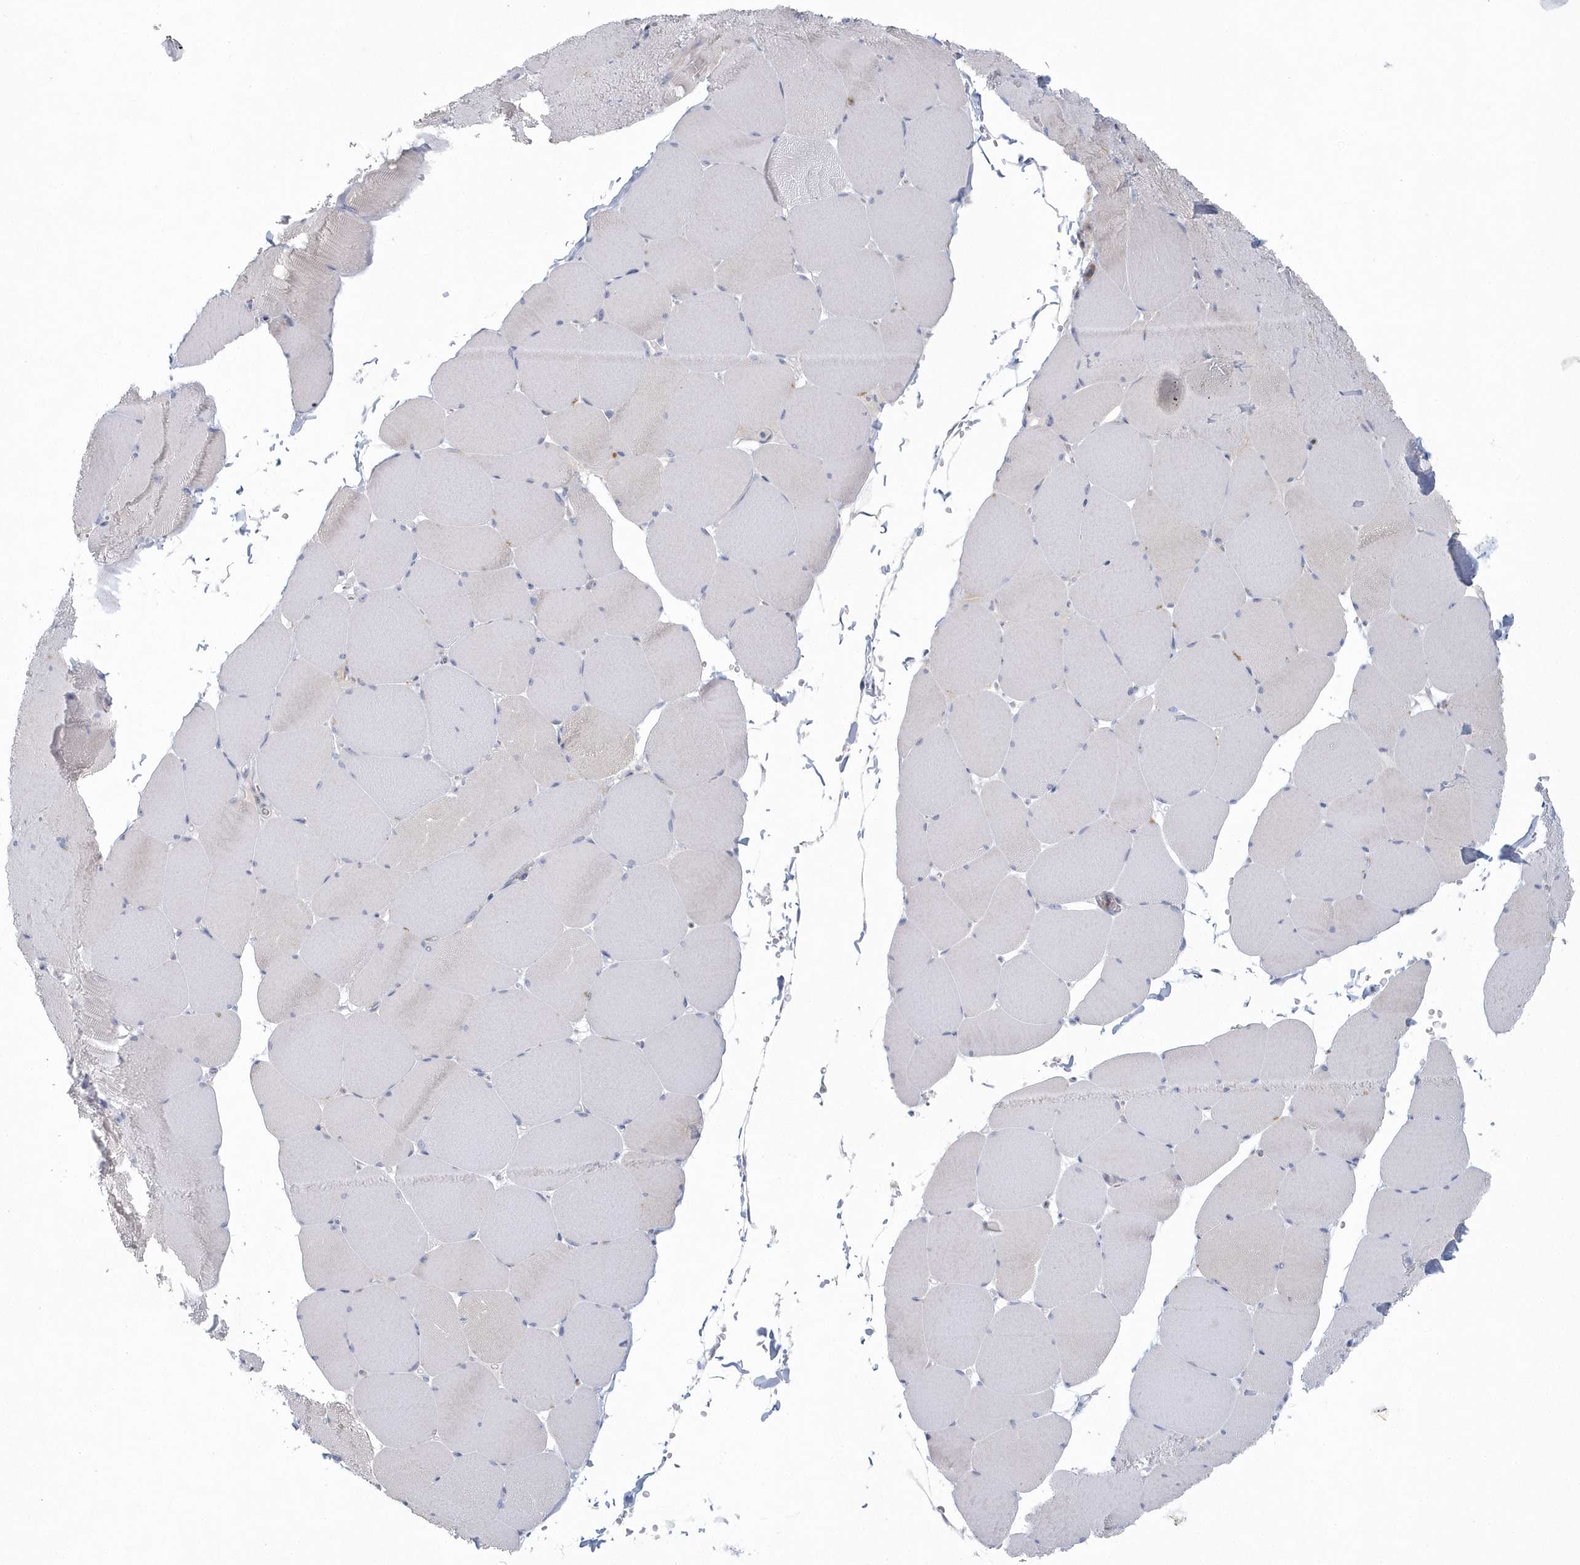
{"staining": {"intensity": "negative", "quantity": "none", "location": "none"}, "tissue": "skeletal muscle", "cell_type": "Myocytes", "image_type": "normal", "snomed": [{"axis": "morphology", "description": "Normal tissue, NOS"}, {"axis": "topography", "description": "Skeletal muscle"}, {"axis": "topography", "description": "Head-Neck"}], "caption": "A histopathology image of human skeletal muscle is negative for staining in myocytes. (DAB (3,3'-diaminobenzidine) IHC, high magnification).", "gene": "NIPAL1", "patient": {"sex": "male", "age": 66}}